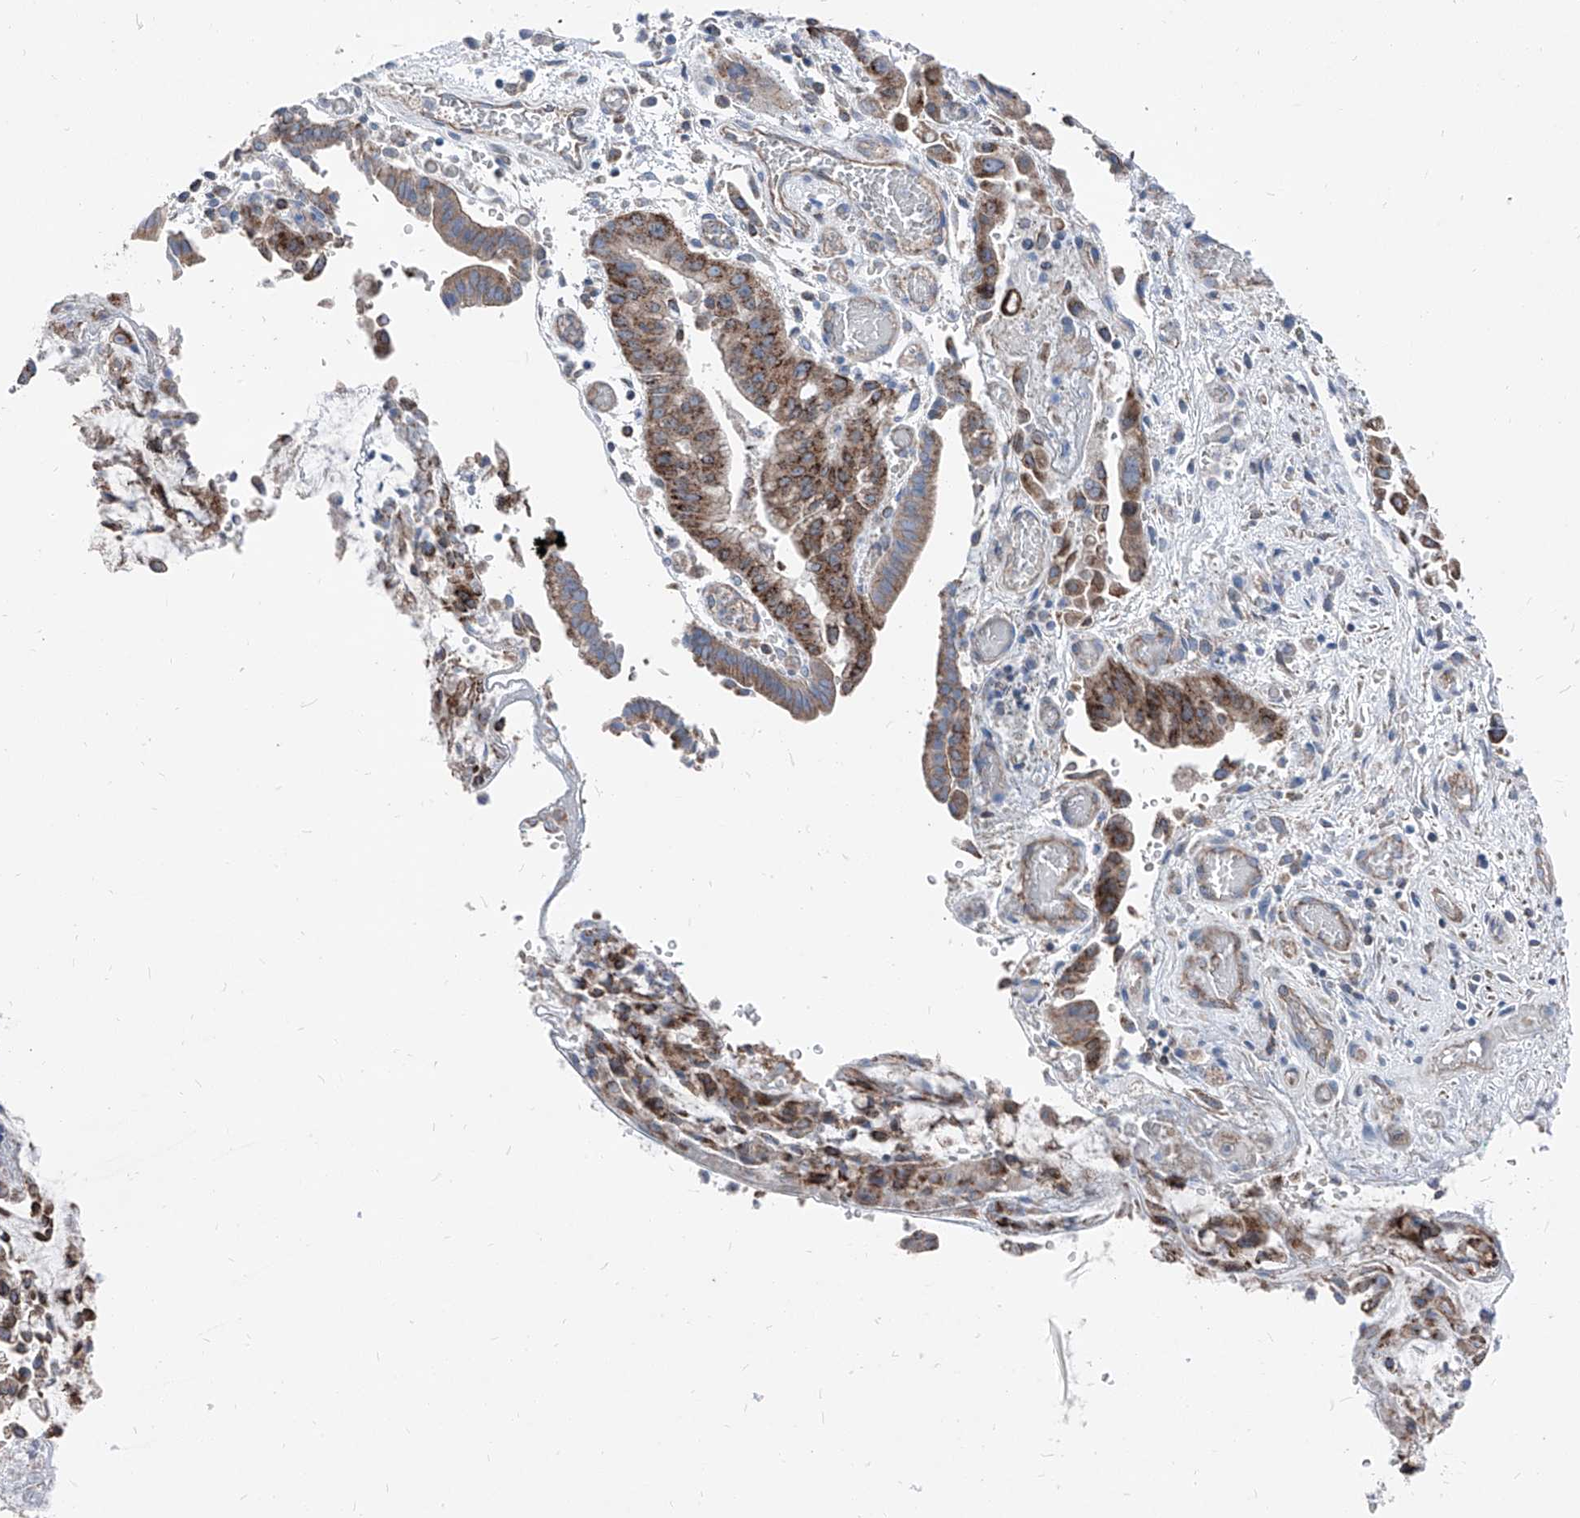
{"staining": {"intensity": "moderate", "quantity": ">75%", "location": "cytoplasmic/membranous"}, "tissue": "liver cancer", "cell_type": "Tumor cells", "image_type": "cancer", "snomed": [{"axis": "morphology", "description": "Cholangiocarcinoma"}, {"axis": "topography", "description": "Liver"}], "caption": "Cholangiocarcinoma (liver) stained with a brown dye shows moderate cytoplasmic/membranous positive staining in approximately >75% of tumor cells.", "gene": "AGPS", "patient": {"sex": "female", "age": 54}}